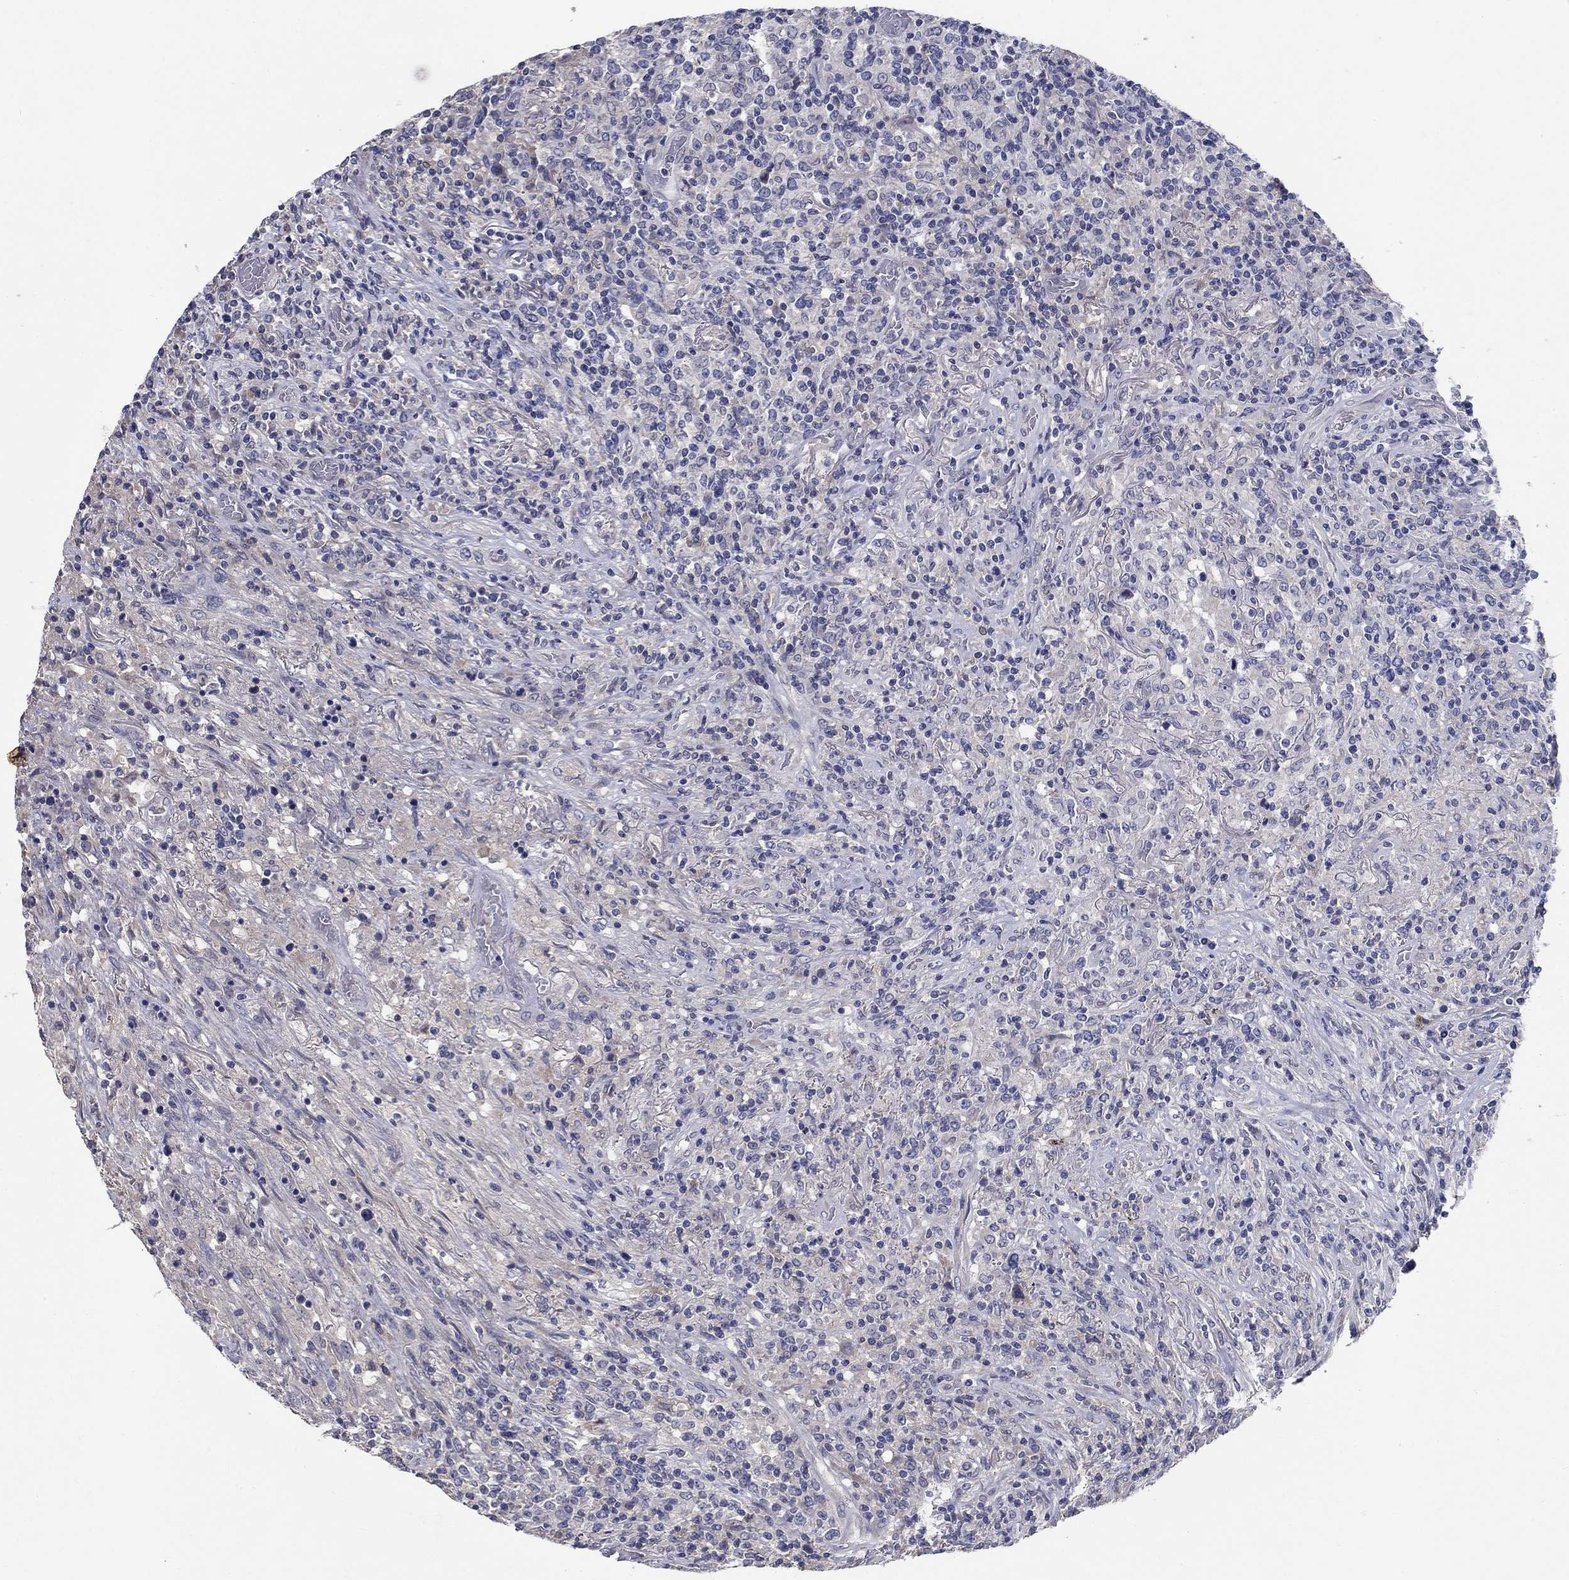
{"staining": {"intensity": "negative", "quantity": "none", "location": "none"}, "tissue": "lymphoma", "cell_type": "Tumor cells", "image_type": "cancer", "snomed": [{"axis": "morphology", "description": "Malignant lymphoma, non-Hodgkin's type, High grade"}, {"axis": "topography", "description": "Lung"}], "caption": "A micrograph of human high-grade malignant lymphoma, non-Hodgkin's type is negative for staining in tumor cells. Nuclei are stained in blue.", "gene": "PROZ", "patient": {"sex": "male", "age": 79}}